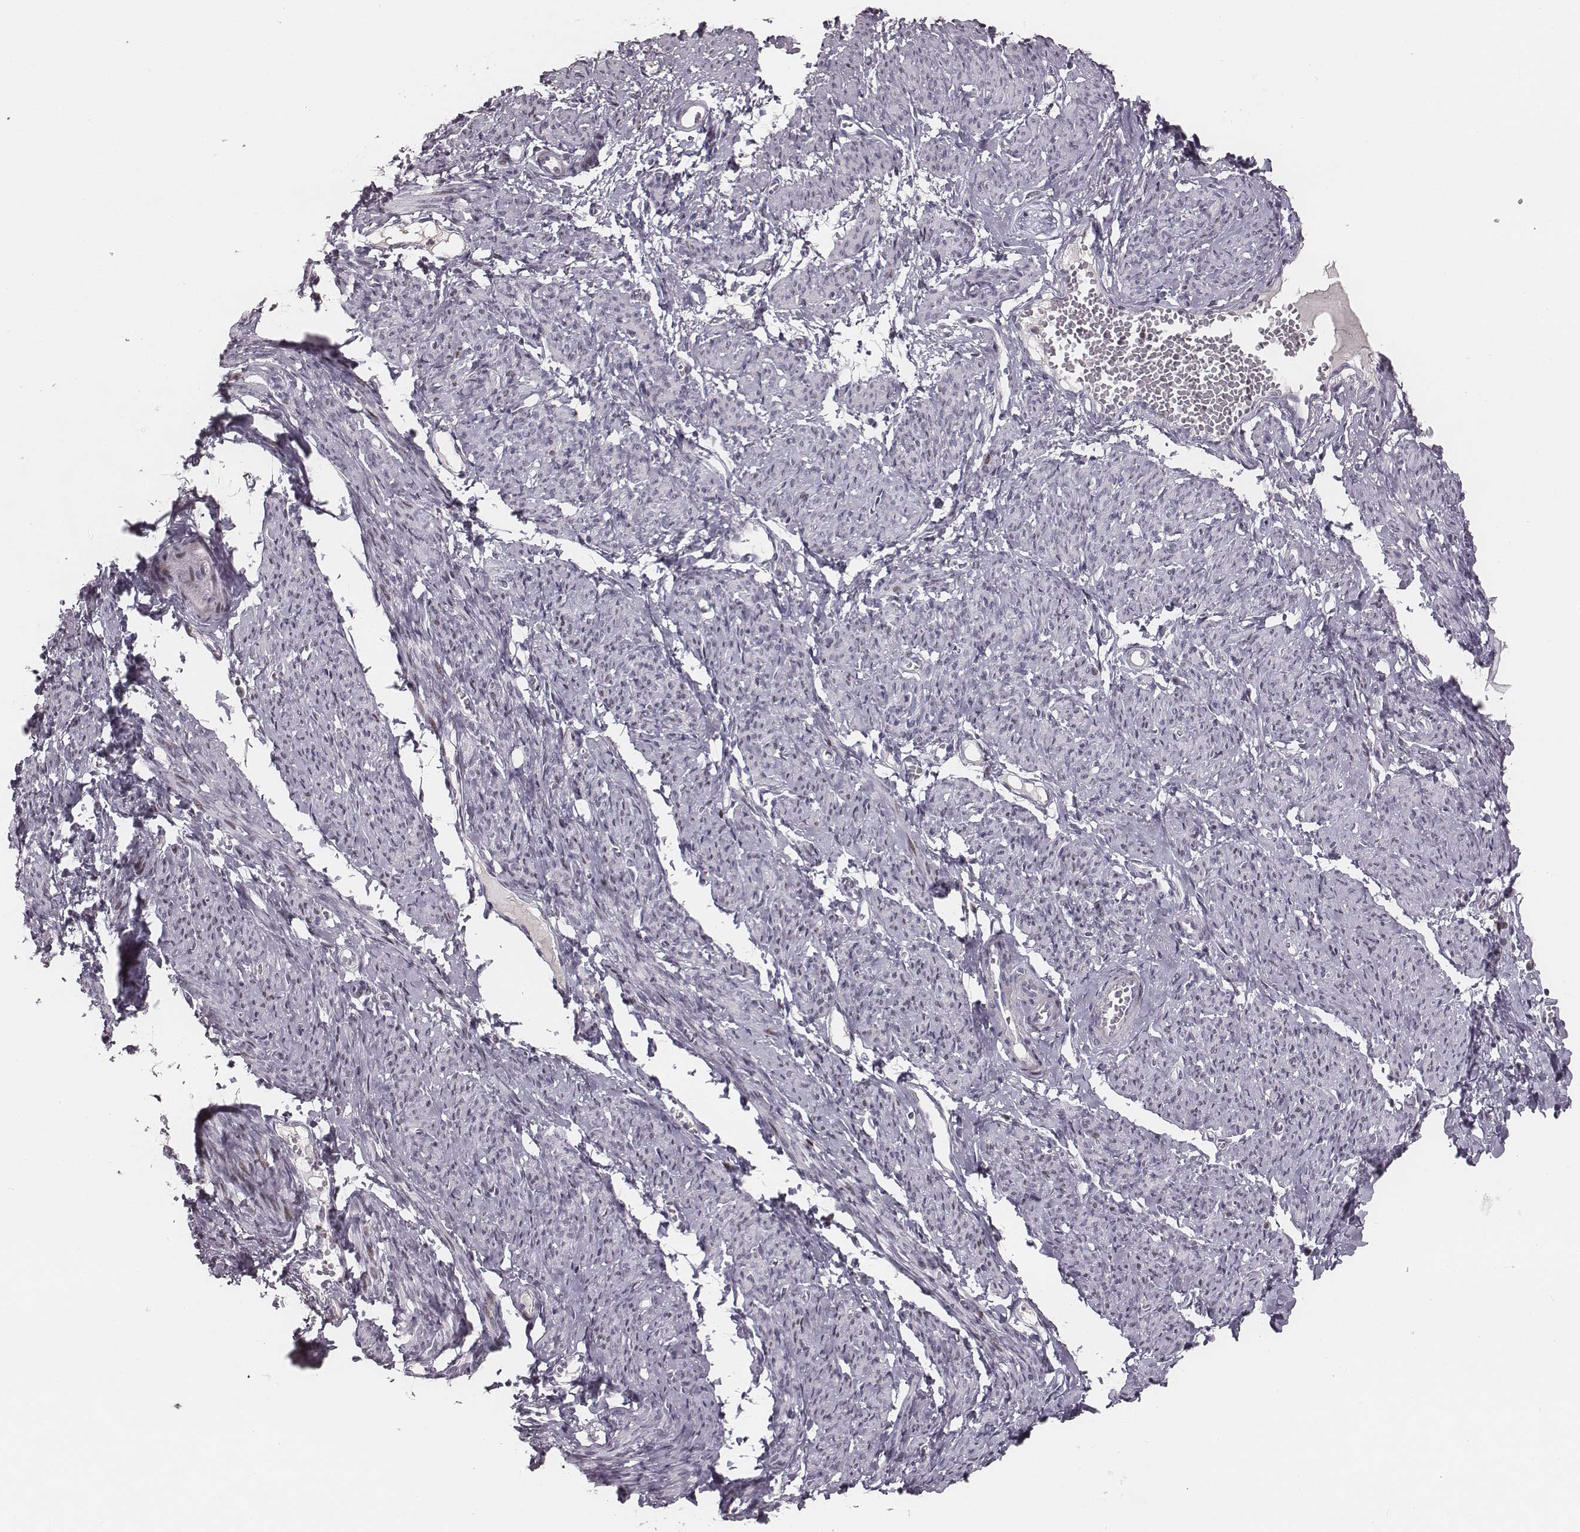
{"staining": {"intensity": "negative", "quantity": "none", "location": "none"}, "tissue": "smooth muscle", "cell_type": "Smooth muscle cells", "image_type": "normal", "snomed": [{"axis": "morphology", "description": "Normal tissue, NOS"}, {"axis": "topography", "description": "Smooth muscle"}], "caption": "Histopathology image shows no significant protein staining in smooth muscle cells of normal smooth muscle.", "gene": "NDC1", "patient": {"sex": "female", "age": 65}}